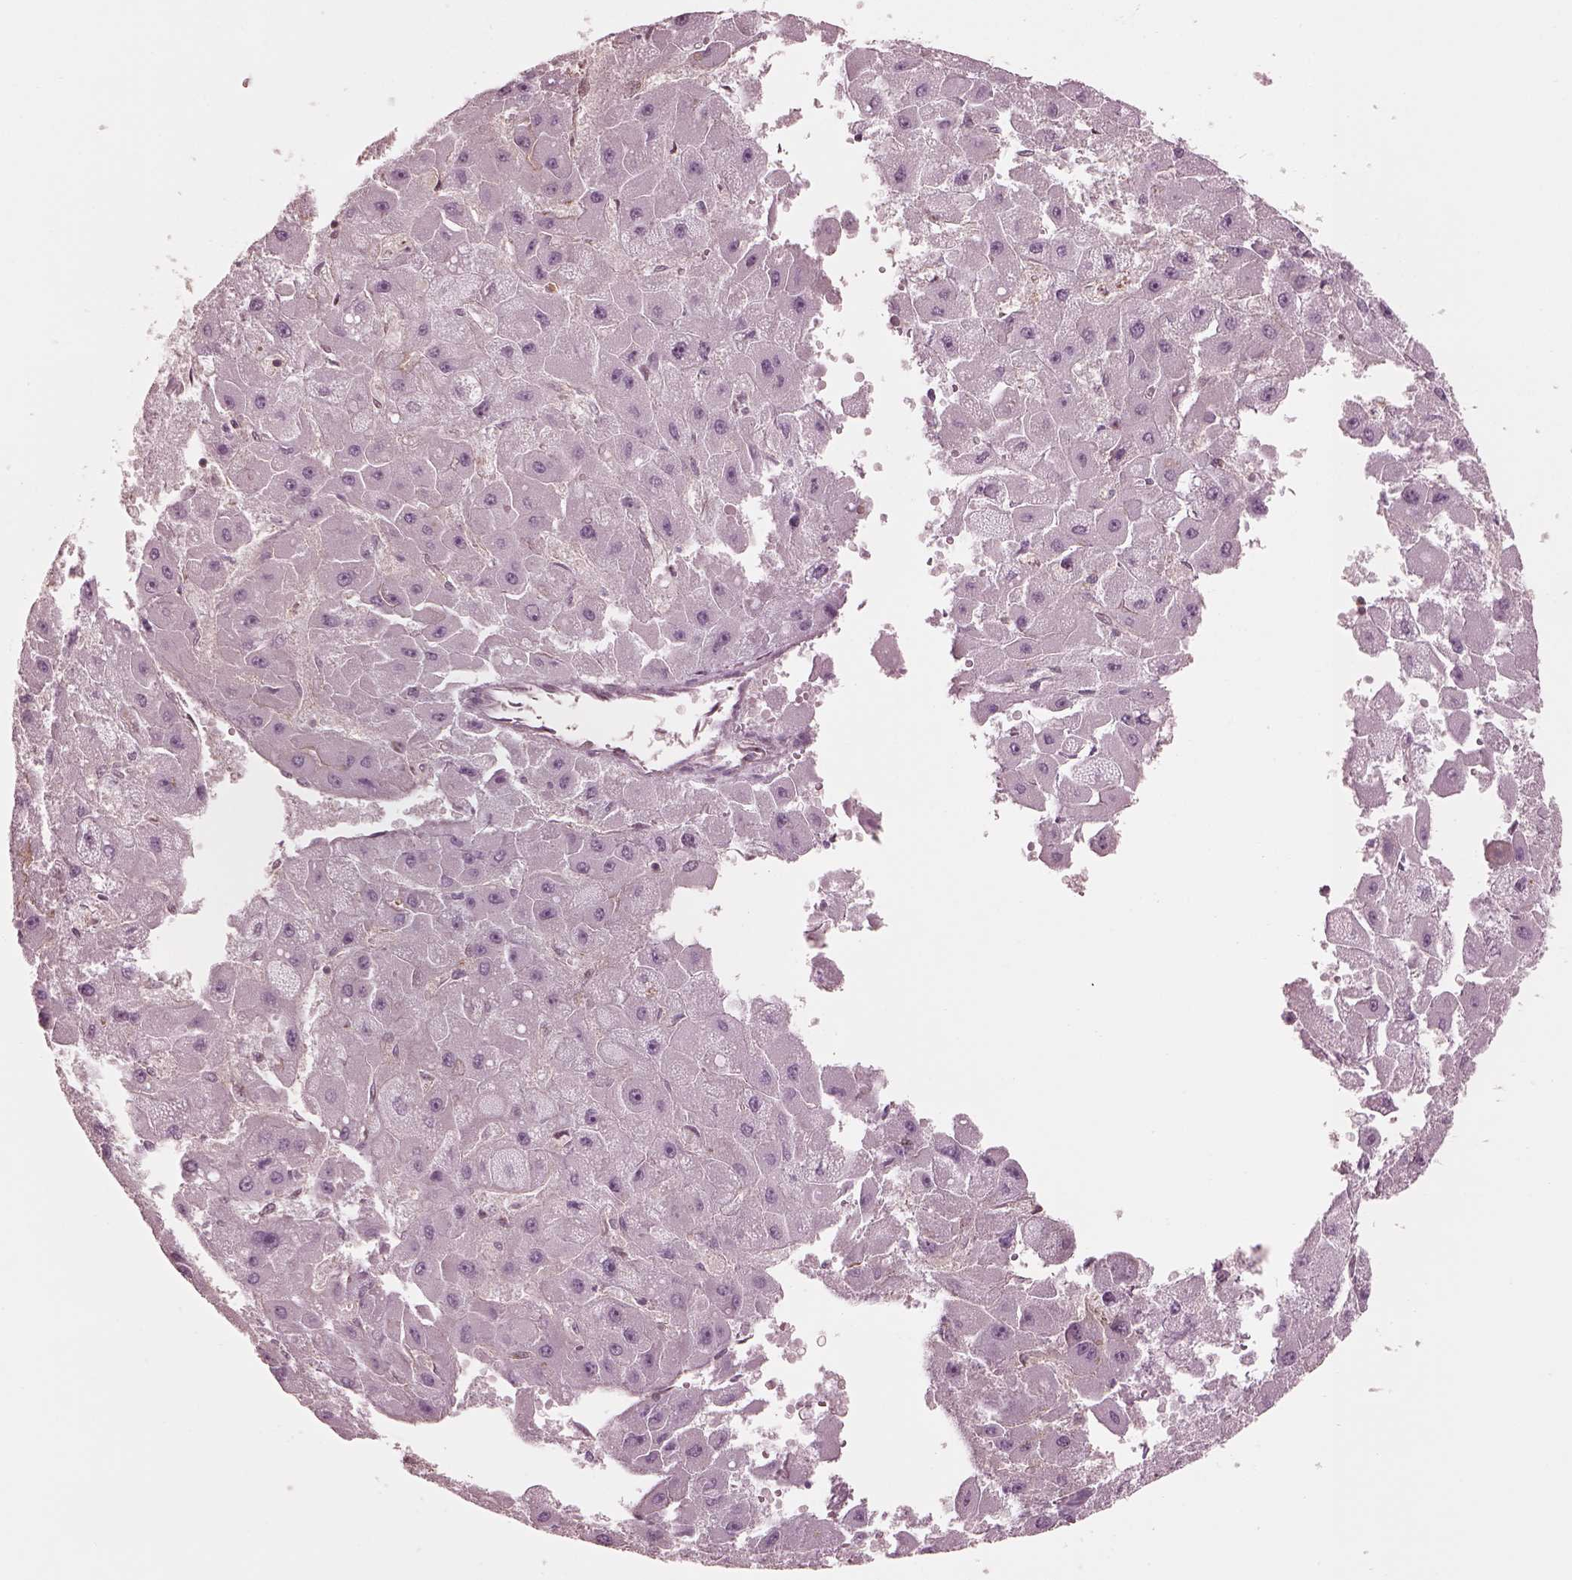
{"staining": {"intensity": "negative", "quantity": "none", "location": "none"}, "tissue": "liver cancer", "cell_type": "Tumor cells", "image_type": "cancer", "snomed": [{"axis": "morphology", "description": "Carcinoma, Hepatocellular, NOS"}, {"axis": "topography", "description": "Liver"}], "caption": "Immunohistochemical staining of liver cancer exhibits no significant expression in tumor cells.", "gene": "STK33", "patient": {"sex": "female", "age": 25}}